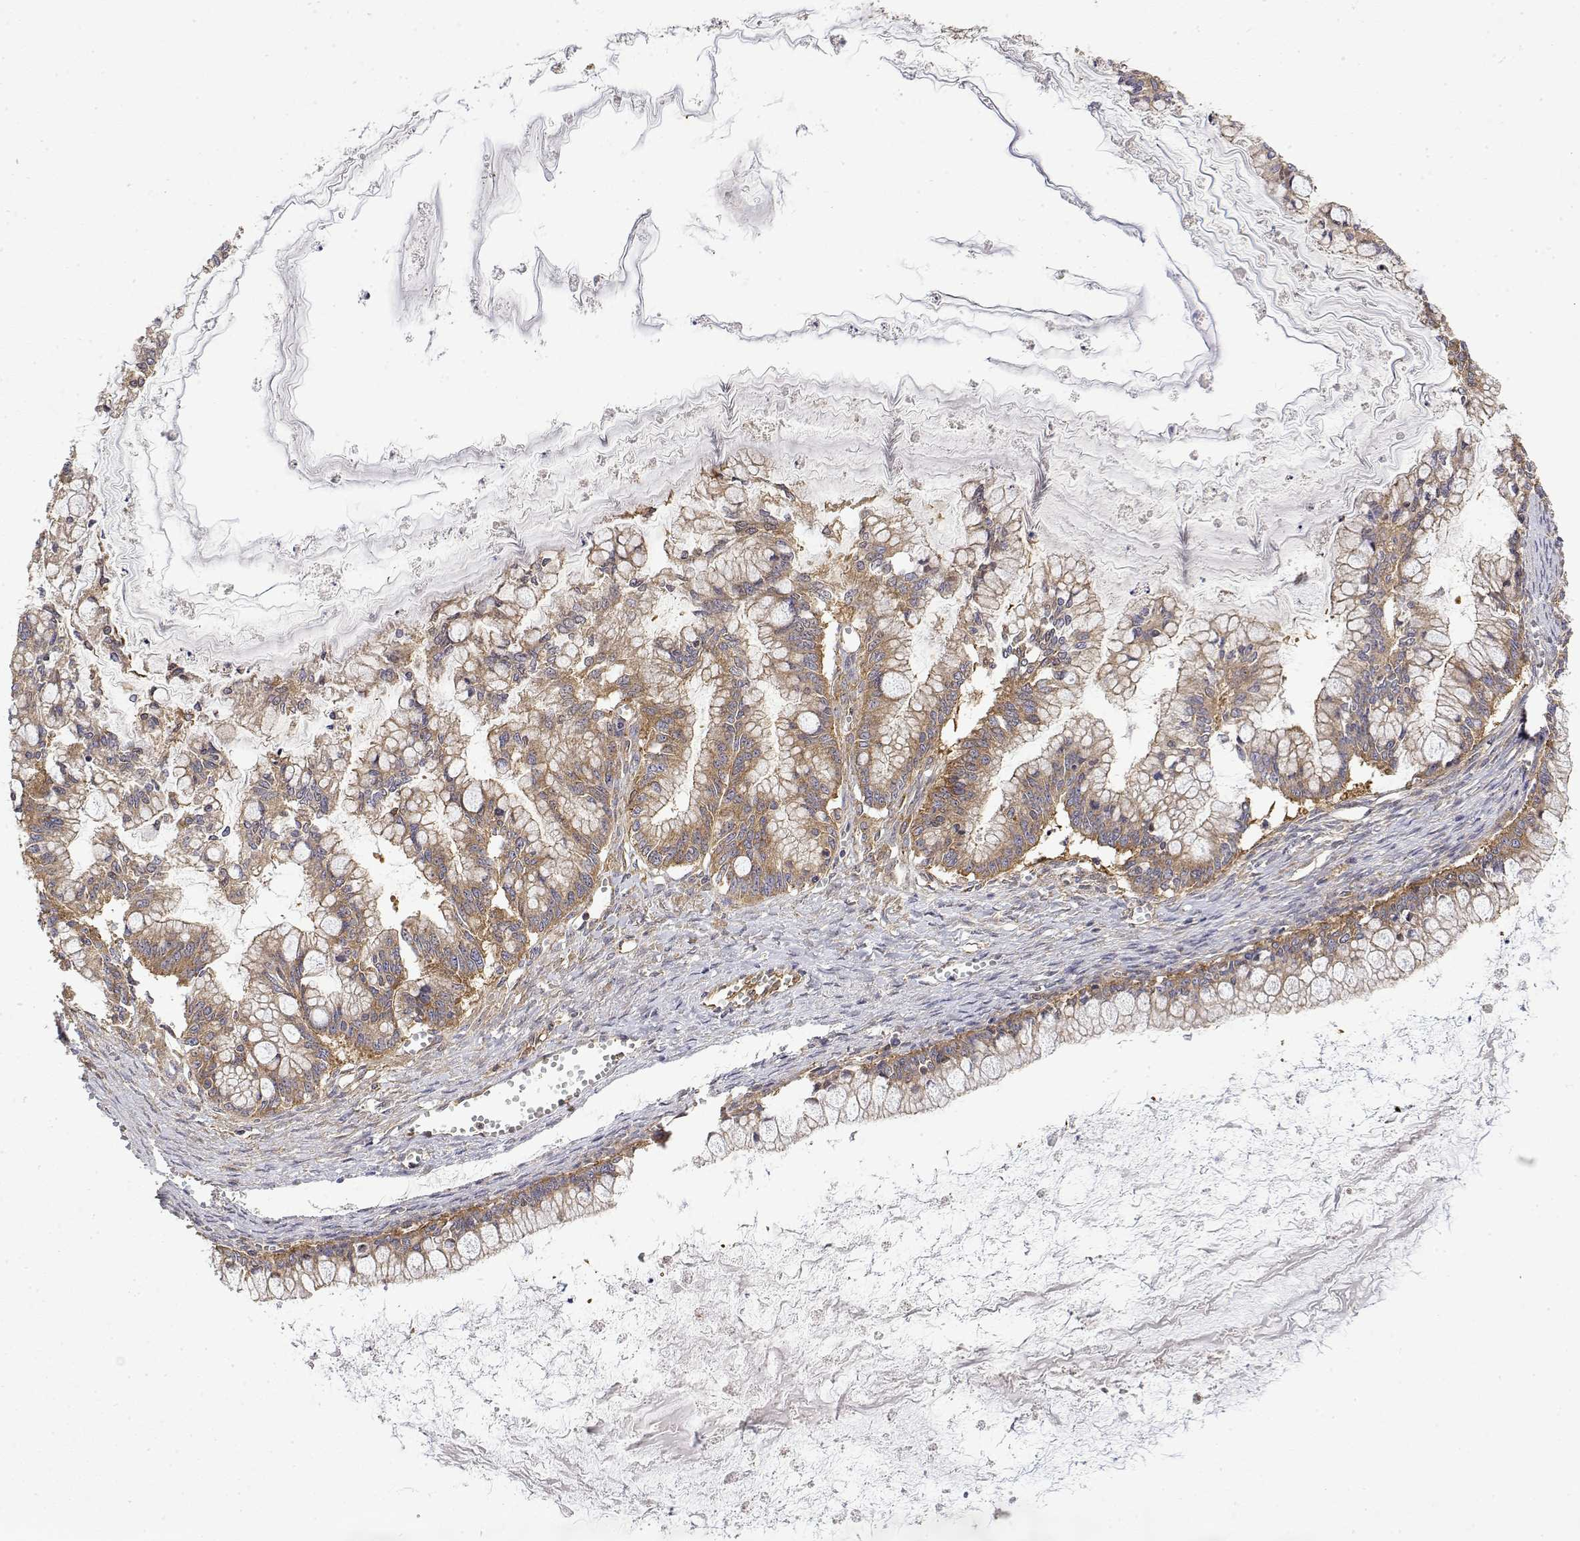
{"staining": {"intensity": "moderate", "quantity": ">75%", "location": "cytoplasmic/membranous"}, "tissue": "ovarian cancer", "cell_type": "Tumor cells", "image_type": "cancer", "snomed": [{"axis": "morphology", "description": "Cystadenocarcinoma, mucinous, NOS"}, {"axis": "topography", "description": "Ovary"}], "caption": "Ovarian mucinous cystadenocarcinoma tissue exhibits moderate cytoplasmic/membranous expression in approximately >75% of tumor cells, visualized by immunohistochemistry.", "gene": "PACSIN2", "patient": {"sex": "female", "age": 67}}